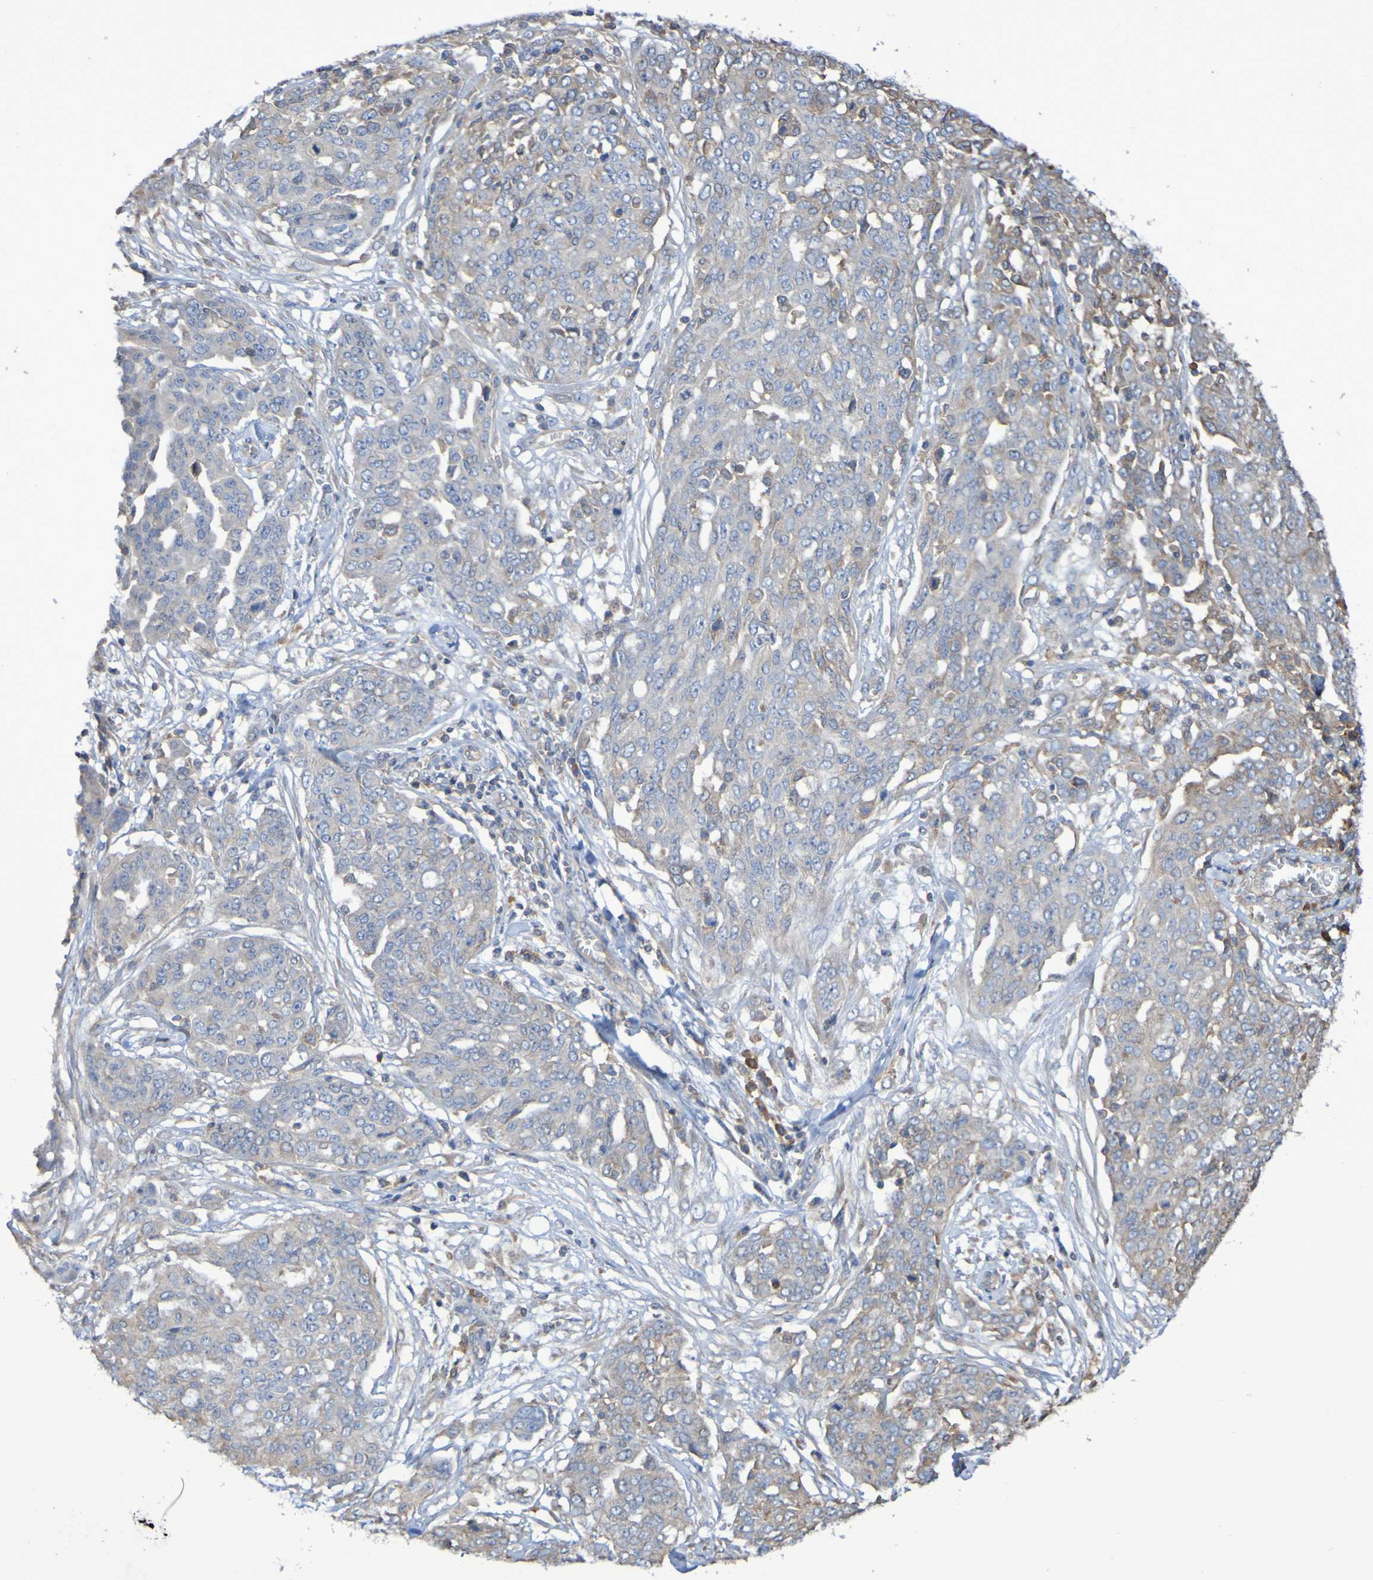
{"staining": {"intensity": "weak", "quantity": "<25%", "location": "cytoplasmic/membranous"}, "tissue": "ovarian cancer", "cell_type": "Tumor cells", "image_type": "cancer", "snomed": [{"axis": "morphology", "description": "Cystadenocarcinoma, serous, NOS"}, {"axis": "topography", "description": "Soft tissue"}, {"axis": "topography", "description": "Ovary"}], "caption": "The micrograph displays no staining of tumor cells in ovarian serous cystadenocarcinoma.", "gene": "SYNJ1", "patient": {"sex": "female", "age": 57}}